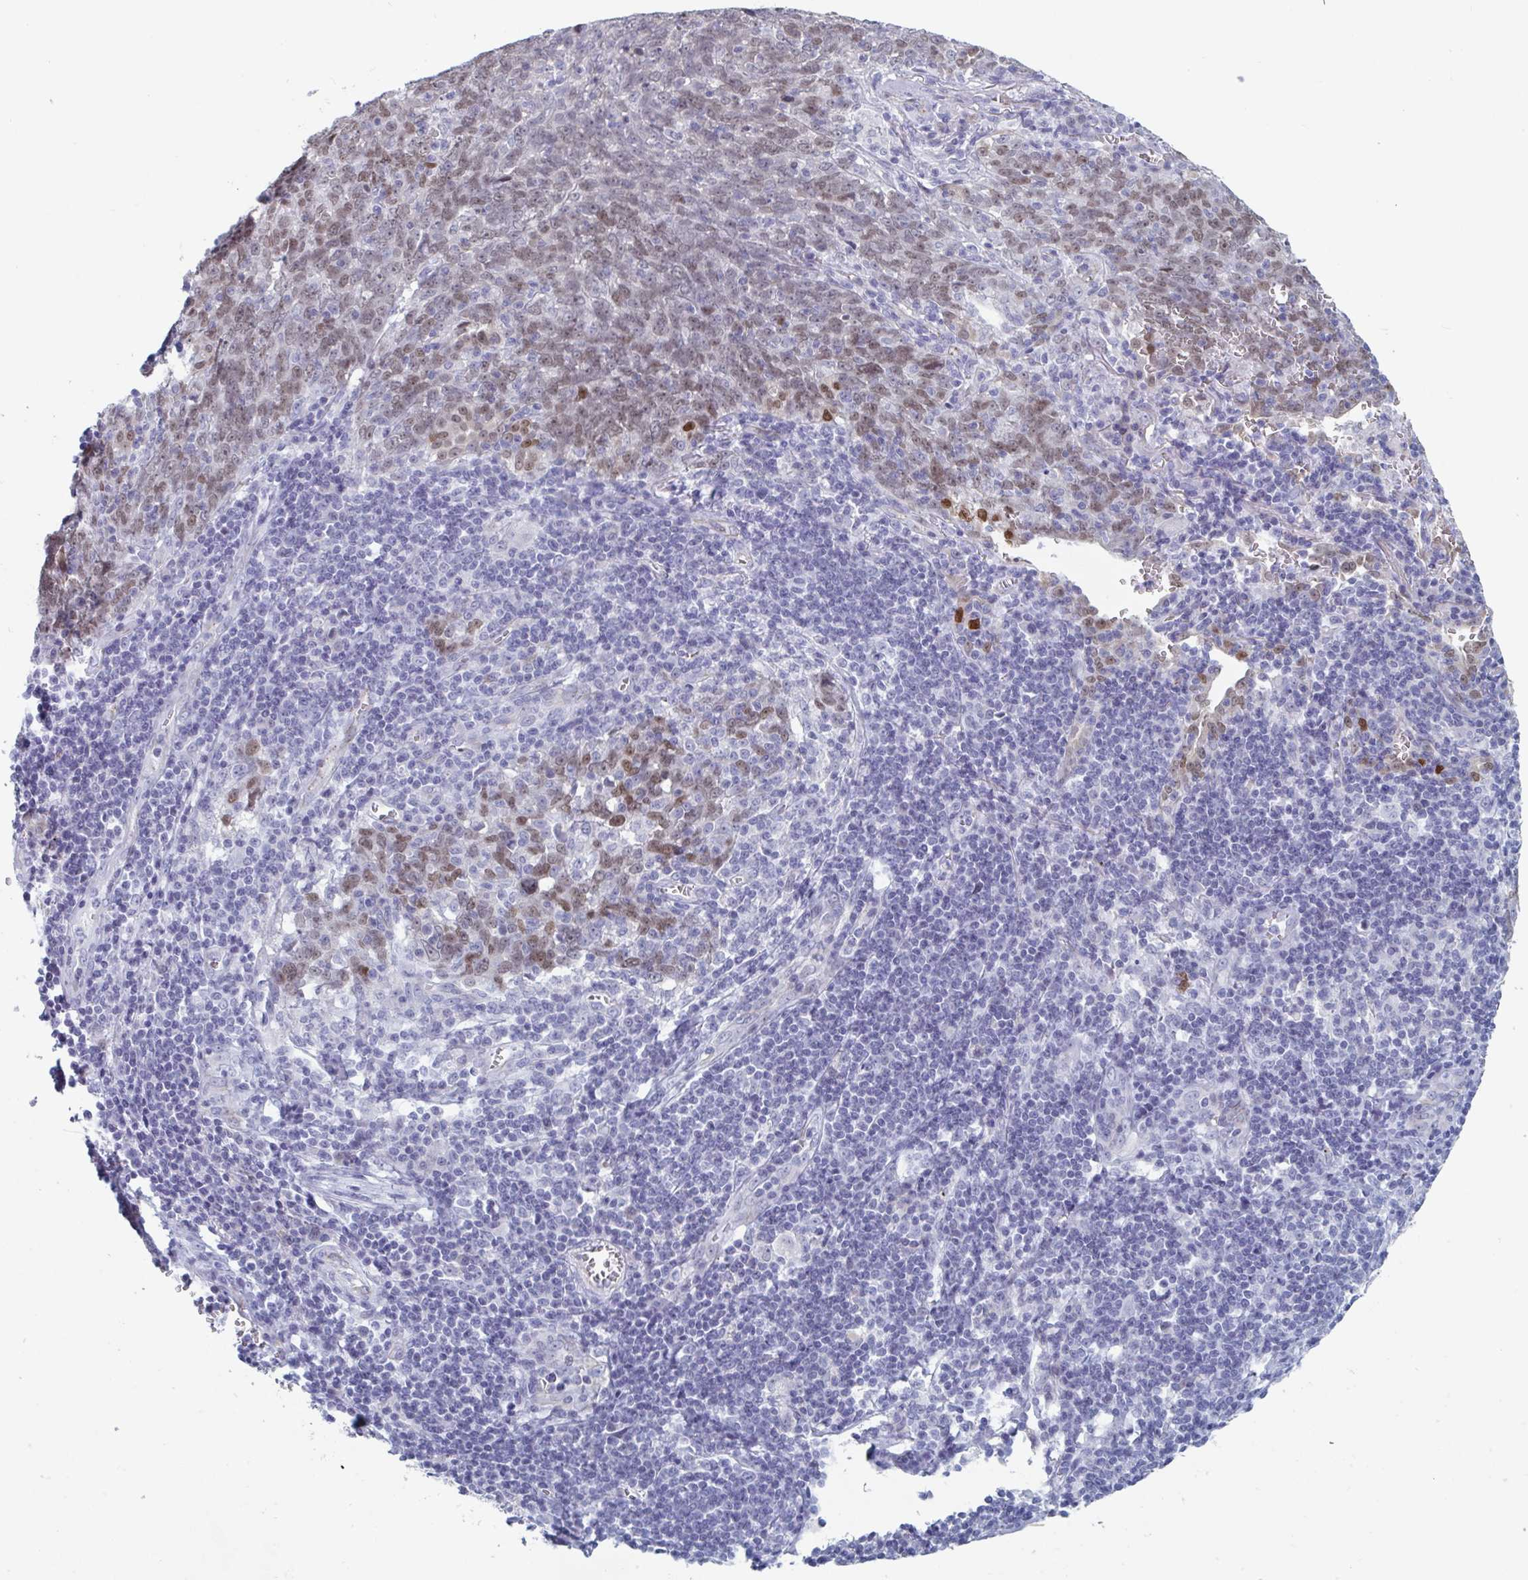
{"staining": {"intensity": "weak", "quantity": "25%-75%", "location": "nuclear"}, "tissue": "lung cancer", "cell_type": "Tumor cells", "image_type": "cancer", "snomed": [{"axis": "morphology", "description": "Squamous cell carcinoma, NOS"}, {"axis": "topography", "description": "Lung"}], "caption": "The immunohistochemical stain labels weak nuclear staining in tumor cells of lung squamous cell carcinoma tissue.", "gene": "FOXA1", "patient": {"sex": "female", "age": 72}}